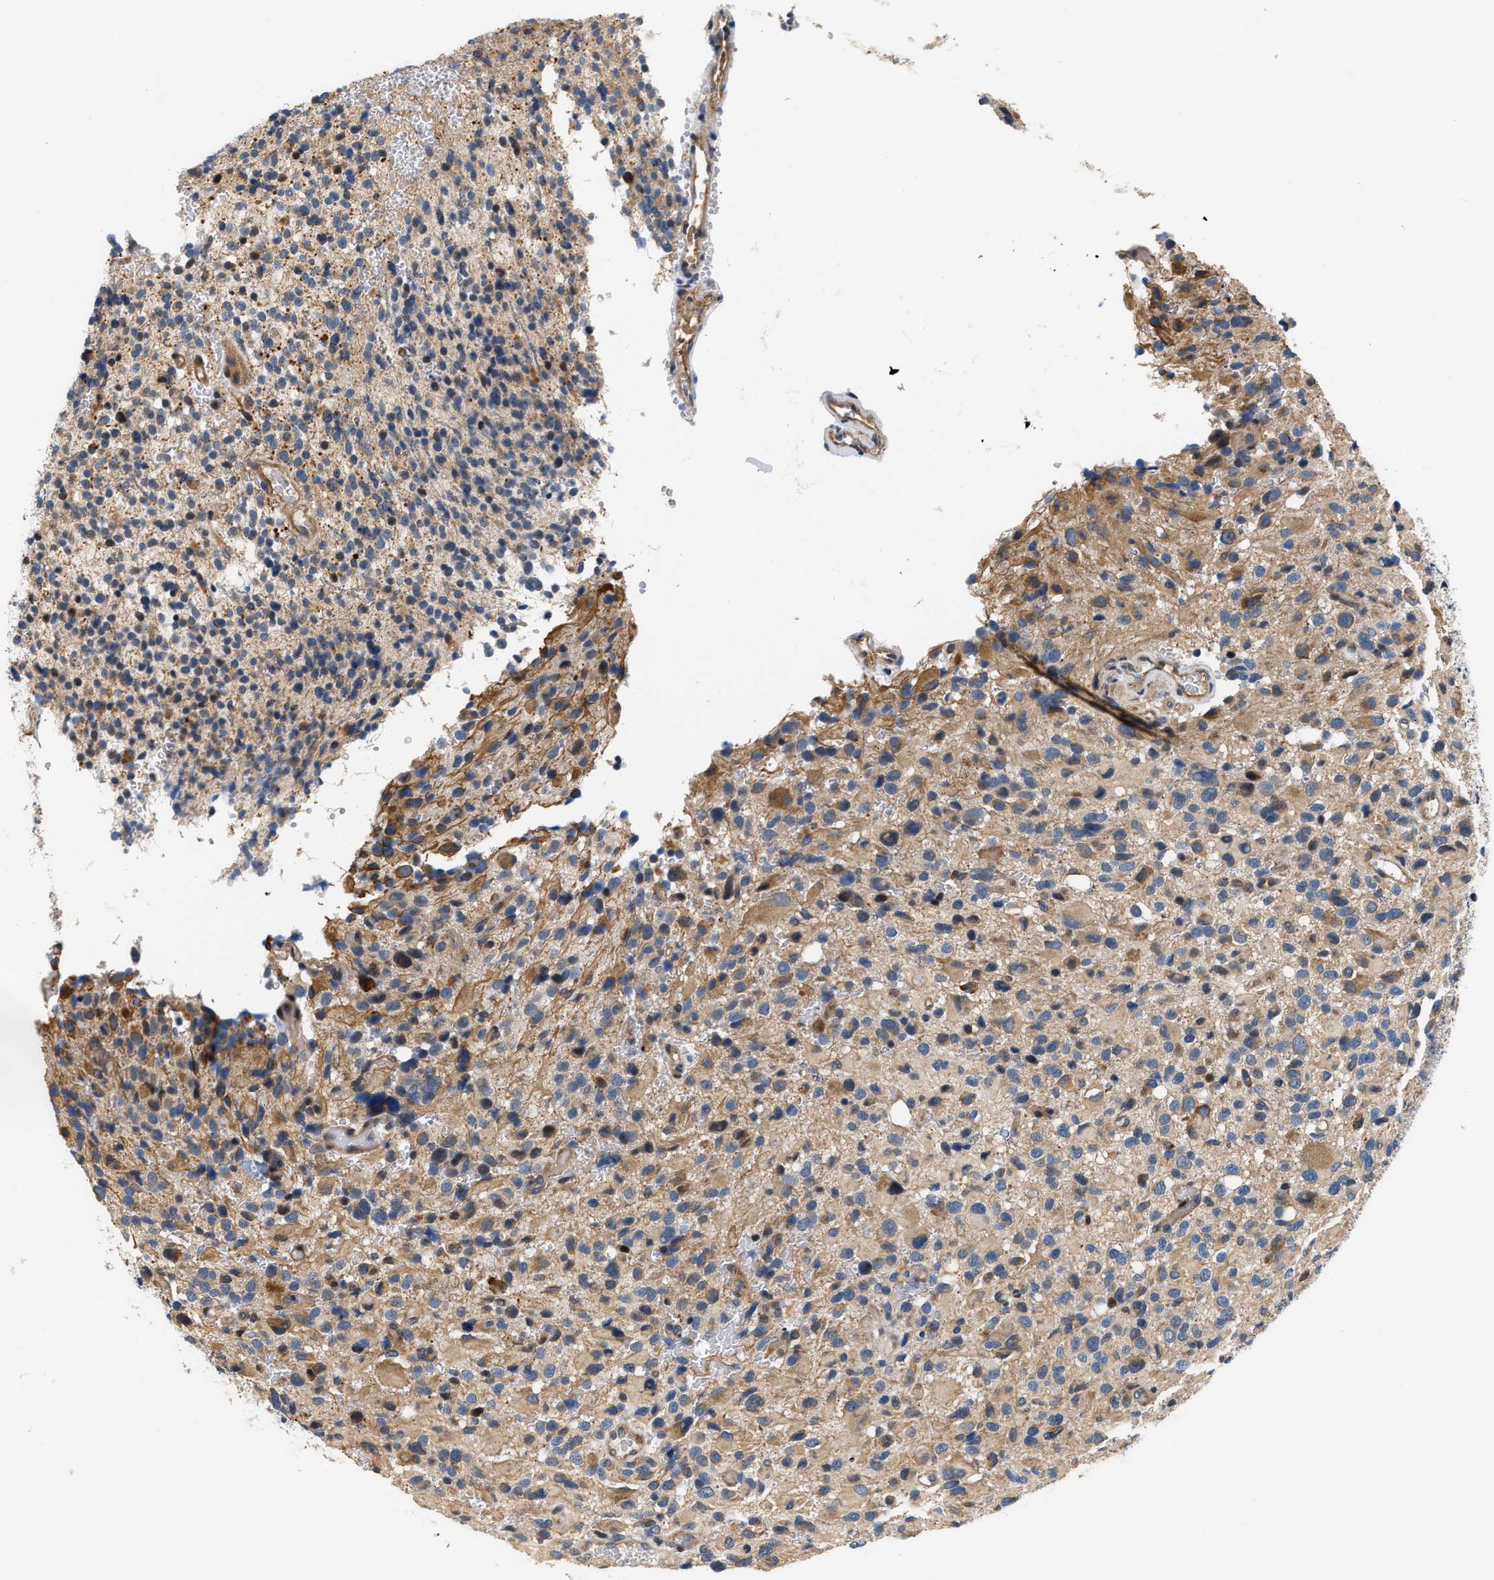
{"staining": {"intensity": "weak", "quantity": ">75%", "location": "cytoplasmic/membranous"}, "tissue": "glioma", "cell_type": "Tumor cells", "image_type": "cancer", "snomed": [{"axis": "morphology", "description": "Glioma, malignant, High grade"}, {"axis": "topography", "description": "Brain"}], "caption": "Immunohistochemistry (IHC) photomicrograph of human glioma stained for a protein (brown), which demonstrates low levels of weak cytoplasmic/membranous positivity in about >75% of tumor cells.", "gene": "TNIP2", "patient": {"sex": "male", "age": 48}}